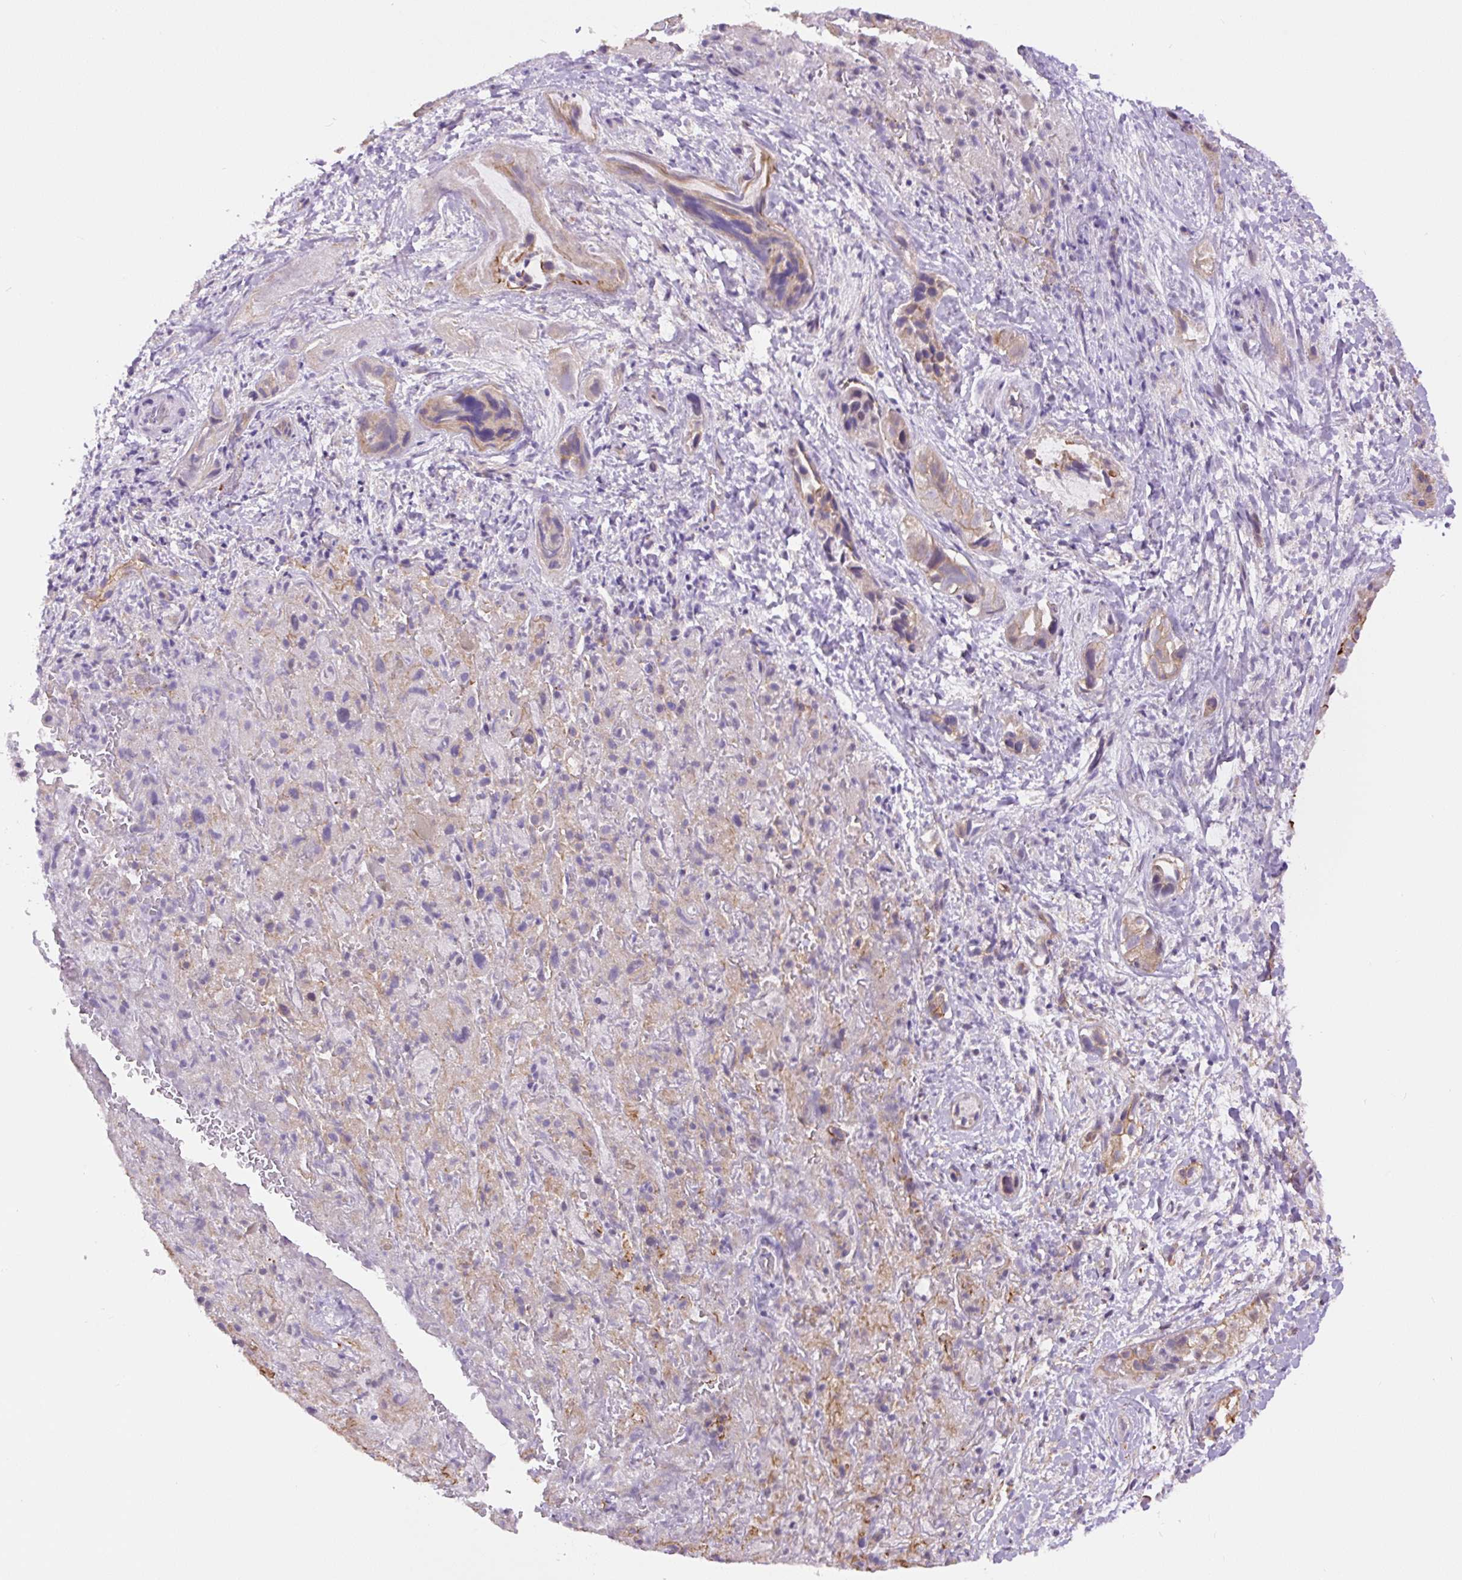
{"staining": {"intensity": "weak", "quantity": "<25%", "location": "cytoplasmic/membranous"}, "tissue": "liver cancer", "cell_type": "Tumor cells", "image_type": "cancer", "snomed": [{"axis": "morphology", "description": "Cholangiocarcinoma"}, {"axis": "topography", "description": "Liver"}], "caption": "An immunohistochemistry (IHC) image of liver cholangiocarcinoma is shown. There is no staining in tumor cells of liver cholangiocarcinoma.", "gene": "MYO5C", "patient": {"sex": "female", "age": 52}}